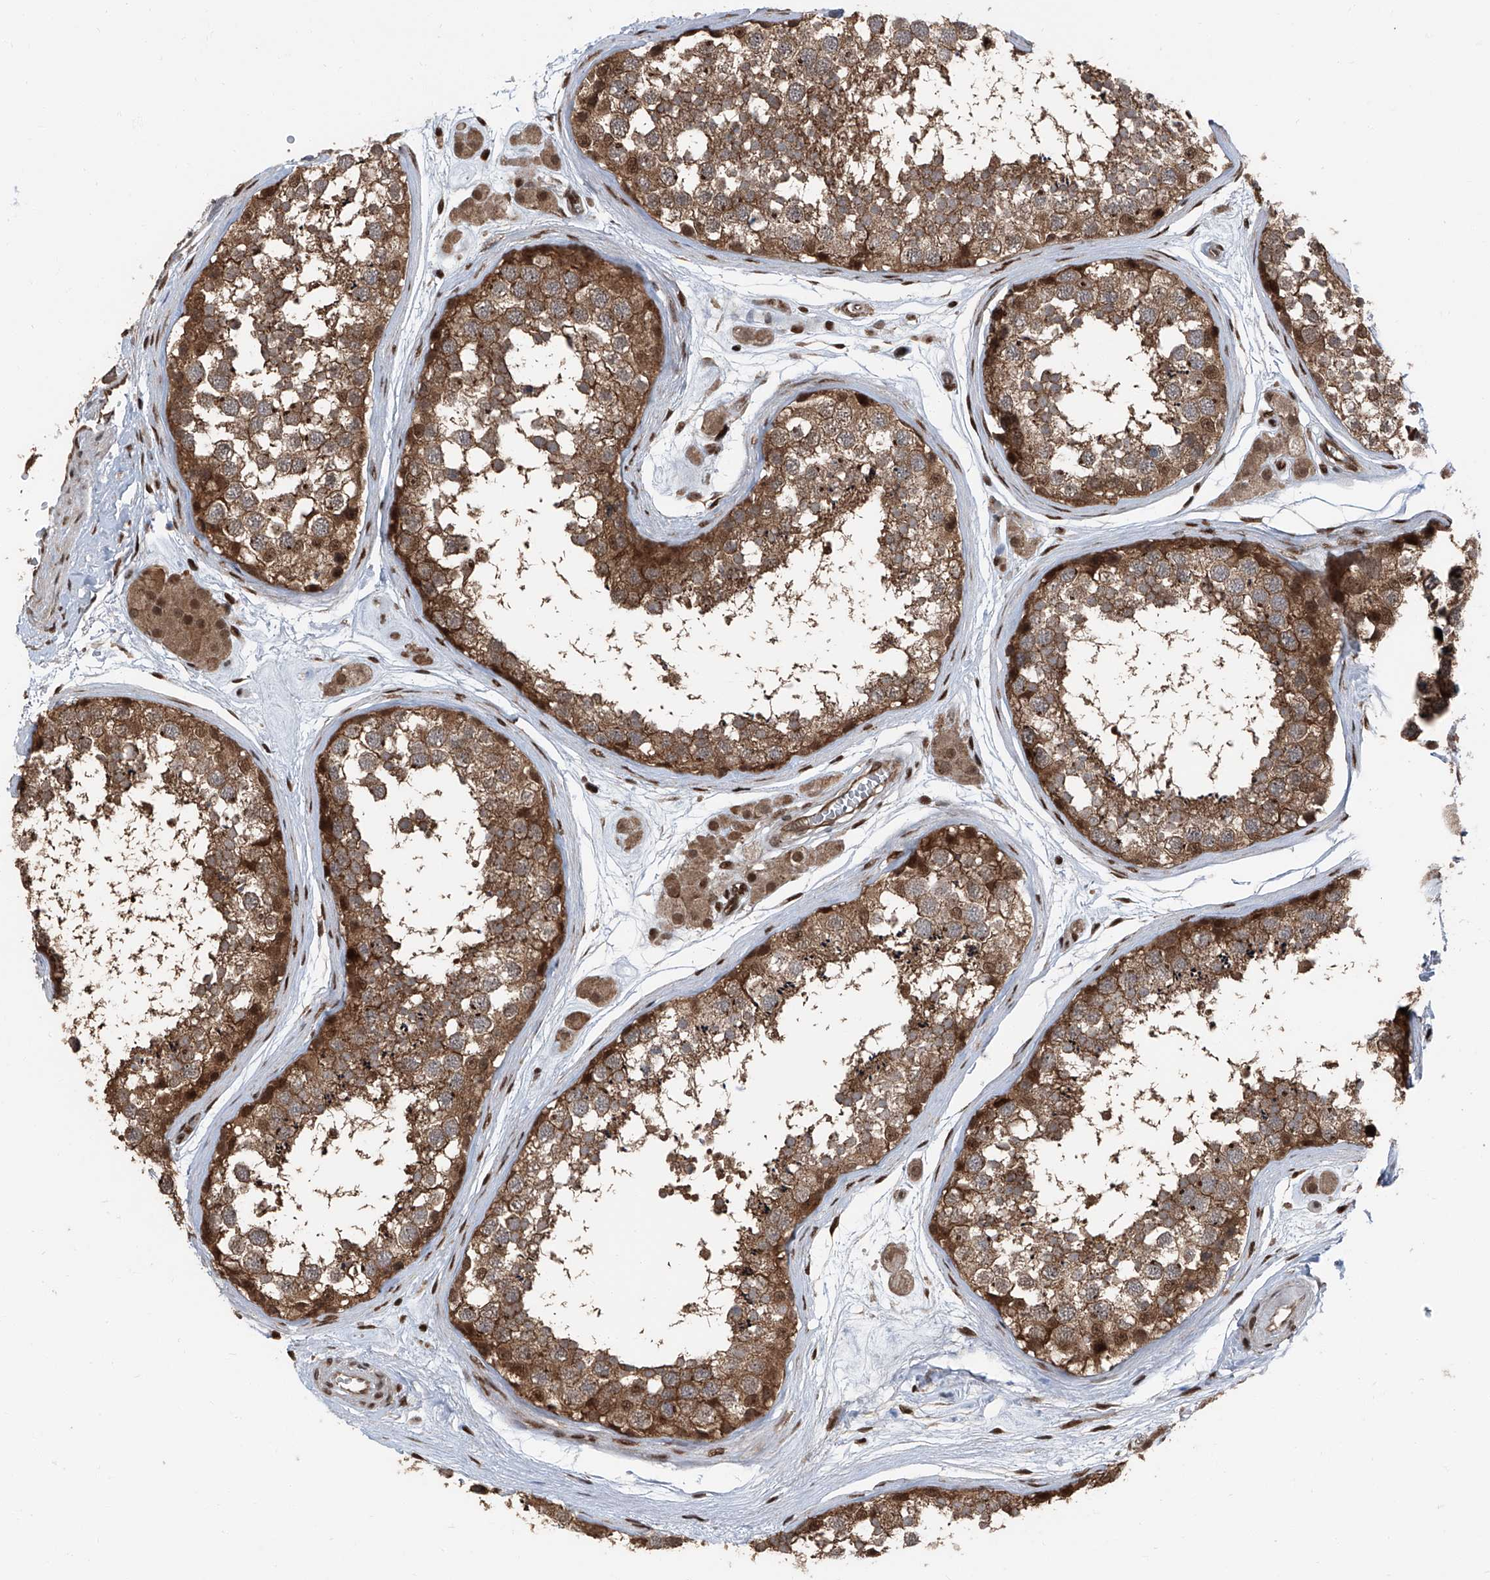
{"staining": {"intensity": "strong", "quantity": ">75%", "location": "cytoplasmic/membranous,nuclear"}, "tissue": "testis", "cell_type": "Cells in seminiferous ducts", "image_type": "normal", "snomed": [{"axis": "morphology", "description": "Normal tissue, NOS"}, {"axis": "topography", "description": "Testis"}], "caption": "Immunohistochemical staining of unremarkable testis exhibits >75% levels of strong cytoplasmic/membranous,nuclear protein staining in about >75% of cells in seminiferous ducts.", "gene": "FKBP5", "patient": {"sex": "male", "age": 56}}